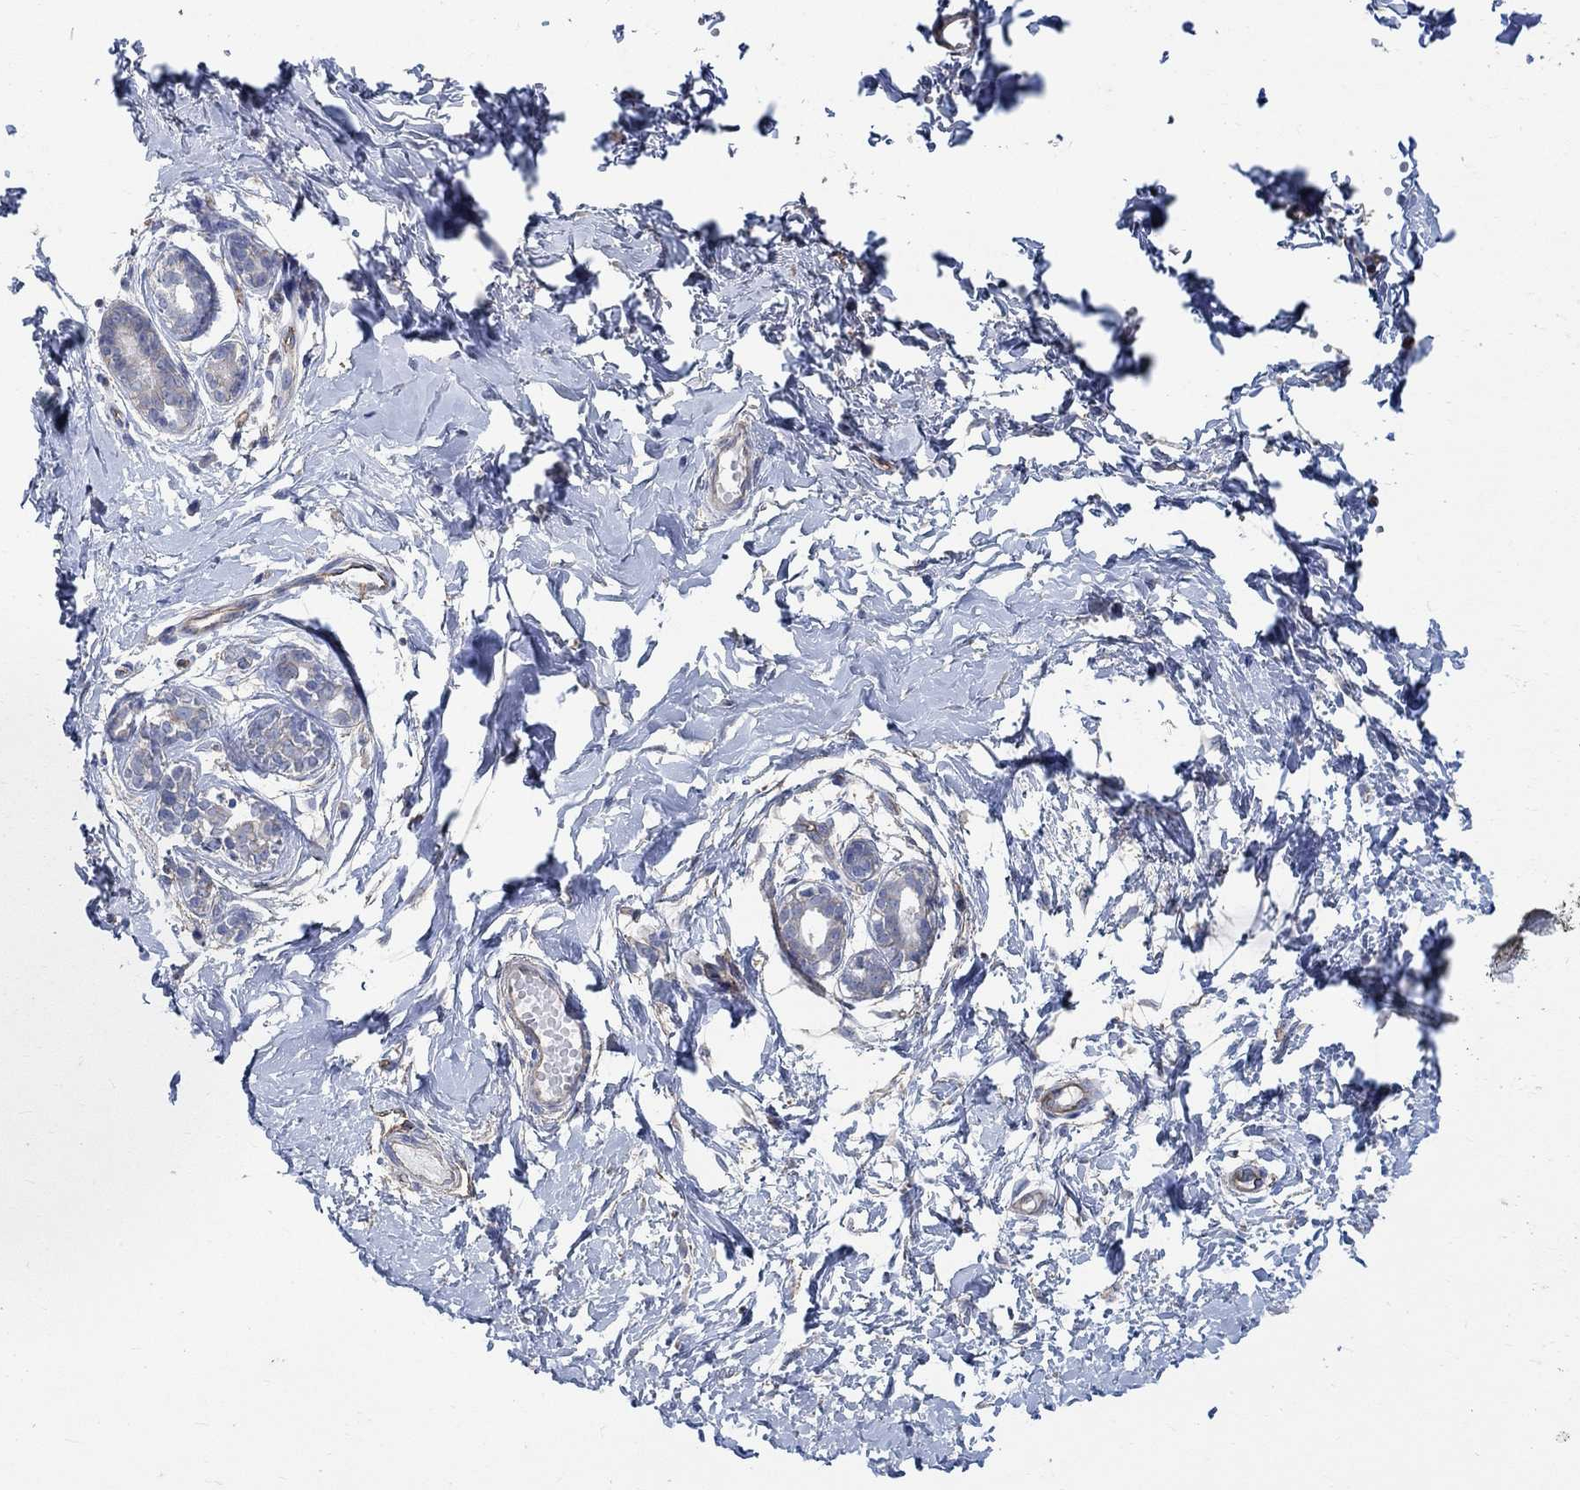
{"staining": {"intensity": "negative", "quantity": "none", "location": "none"}, "tissue": "breast", "cell_type": "Adipocytes", "image_type": "normal", "snomed": [{"axis": "morphology", "description": "Normal tissue, NOS"}, {"axis": "topography", "description": "Breast"}], "caption": "Immunohistochemistry (IHC) micrograph of benign breast: human breast stained with DAB (3,3'-diaminobenzidine) reveals no significant protein expression in adipocytes. Nuclei are stained in blue.", "gene": "TMEM198", "patient": {"sex": "female", "age": 37}}